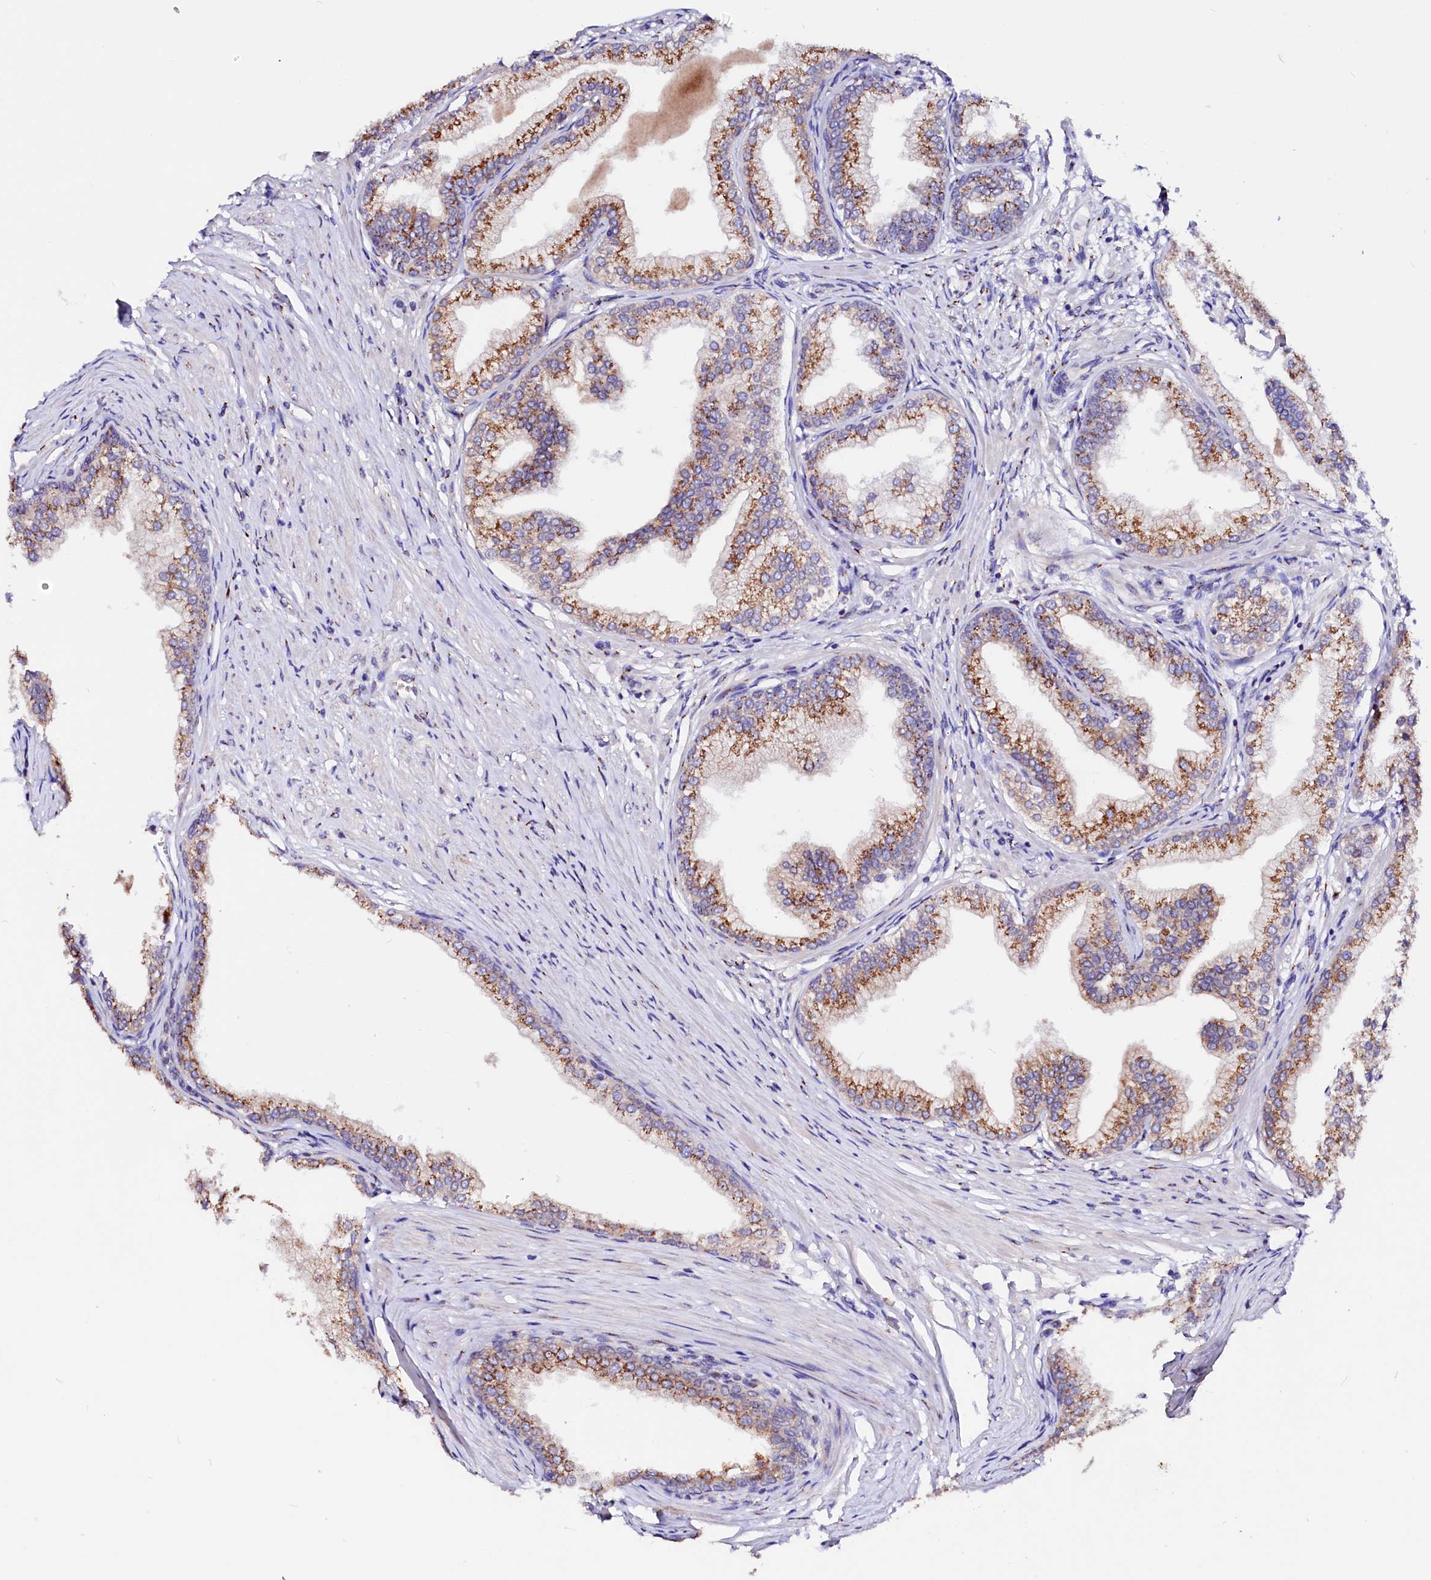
{"staining": {"intensity": "moderate", "quantity": "25%-75%", "location": "cytoplasmic/membranous"}, "tissue": "prostate", "cell_type": "Glandular cells", "image_type": "normal", "snomed": [{"axis": "morphology", "description": "Normal tissue, NOS"}, {"axis": "morphology", "description": "Urothelial carcinoma, Low grade"}, {"axis": "topography", "description": "Urinary bladder"}, {"axis": "topography", "description": "Prostate"}], "caption": "Protein staining shows moderate cytoplasmic/membranous positivity in about 25%-75% of glandular cells in unremarkable prostate.", "gene": "LMAN1", "patient": {"sex": "male", "age": 60}}